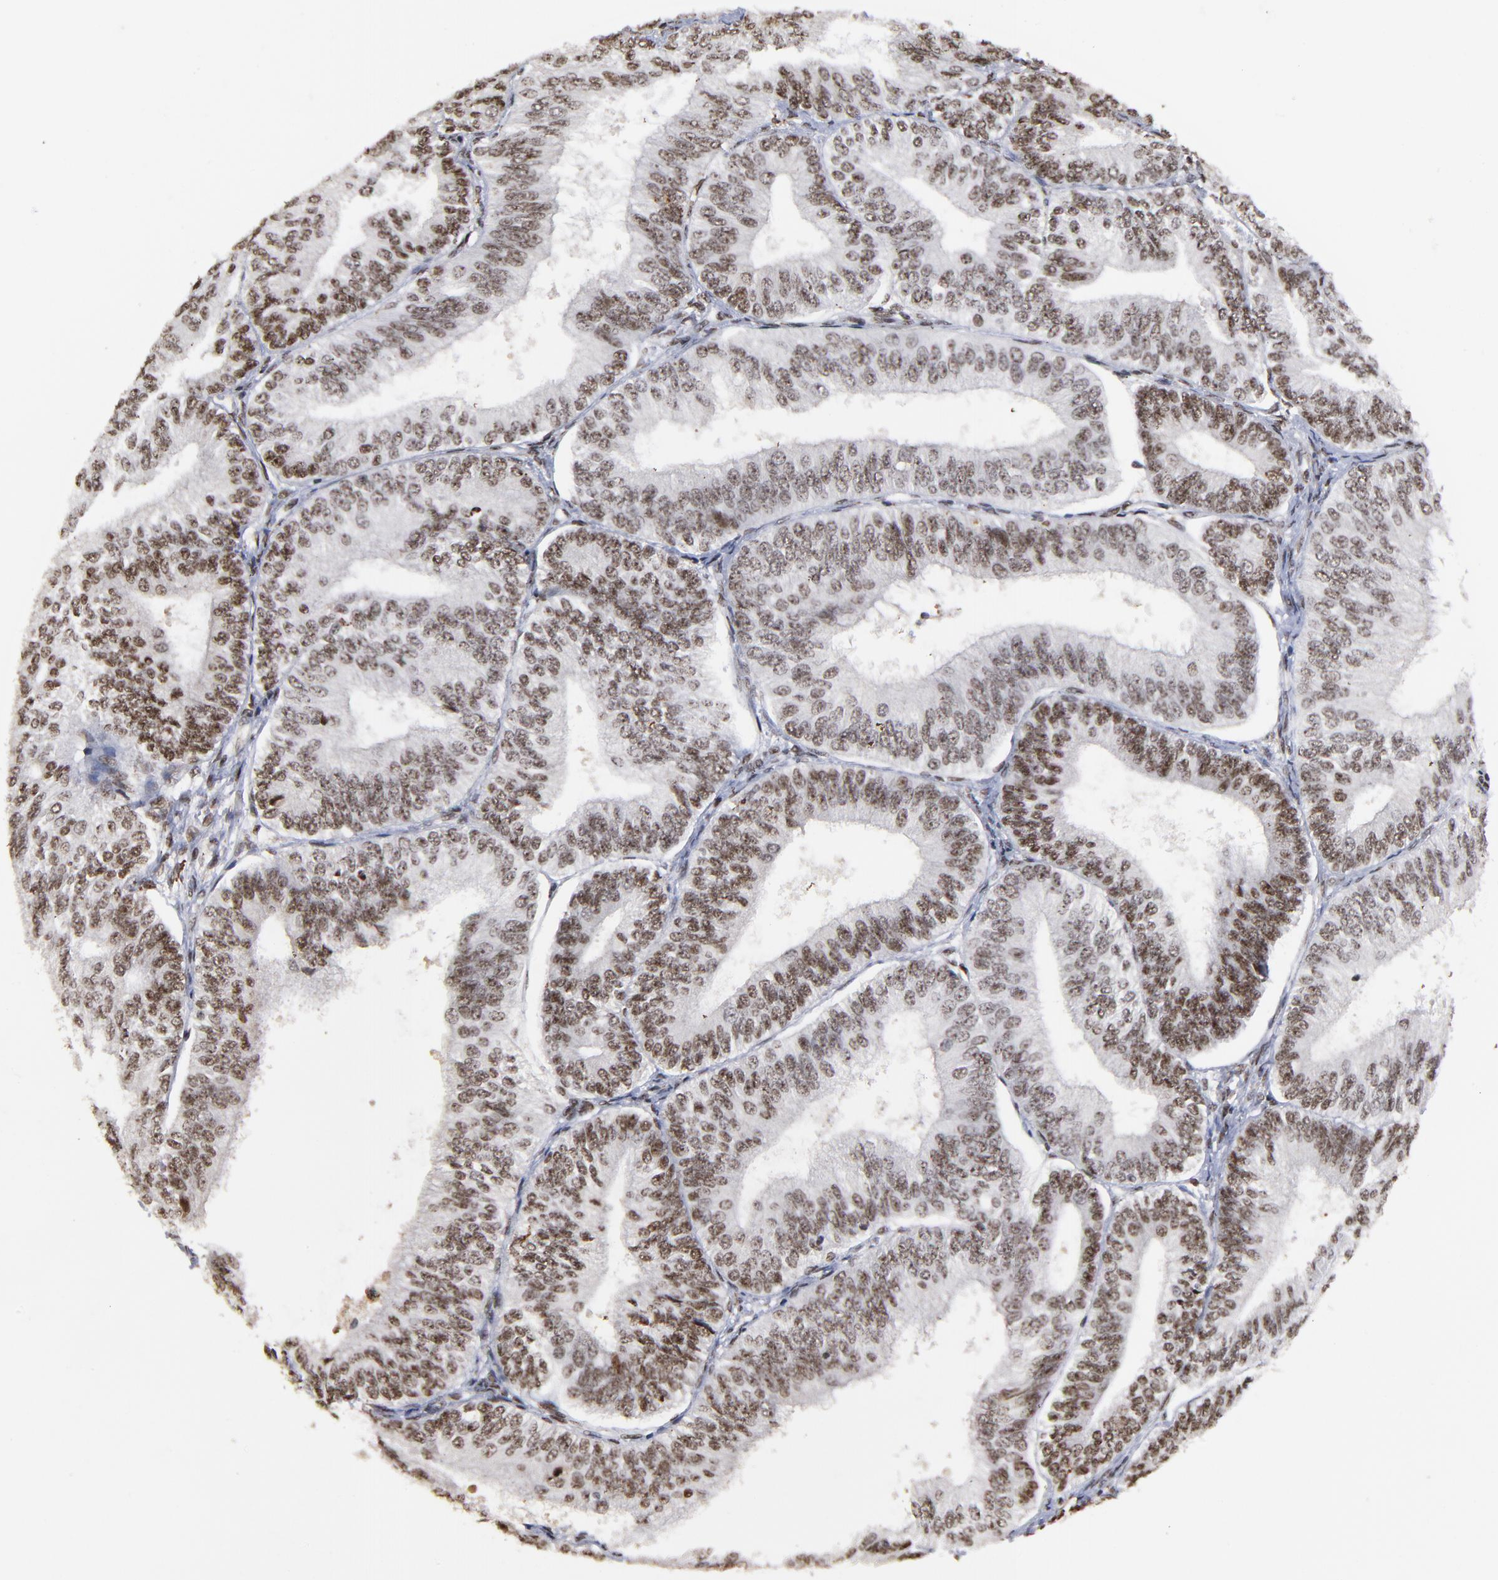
{"staining": {"intensity": "moderate", "quantity": ">75%", "location": "nuclear"}, "tissue": "endometrial cancer", "cell_type": "Tumor cells", "image_type": "cancer", "snomed": [{"axis": "morphology", "description": "Adenocarcinoma, NOS"}, {"axis": "topography", "description": "Endometrium"}], "caption": "Immunohistochemical staining of endometrial cancer reveals medium levels of moderate nuclear protein positivity in about >75% of tumor cells.", "gene": "ZNF146", "patient": {"sex": "female", "age": 55}}